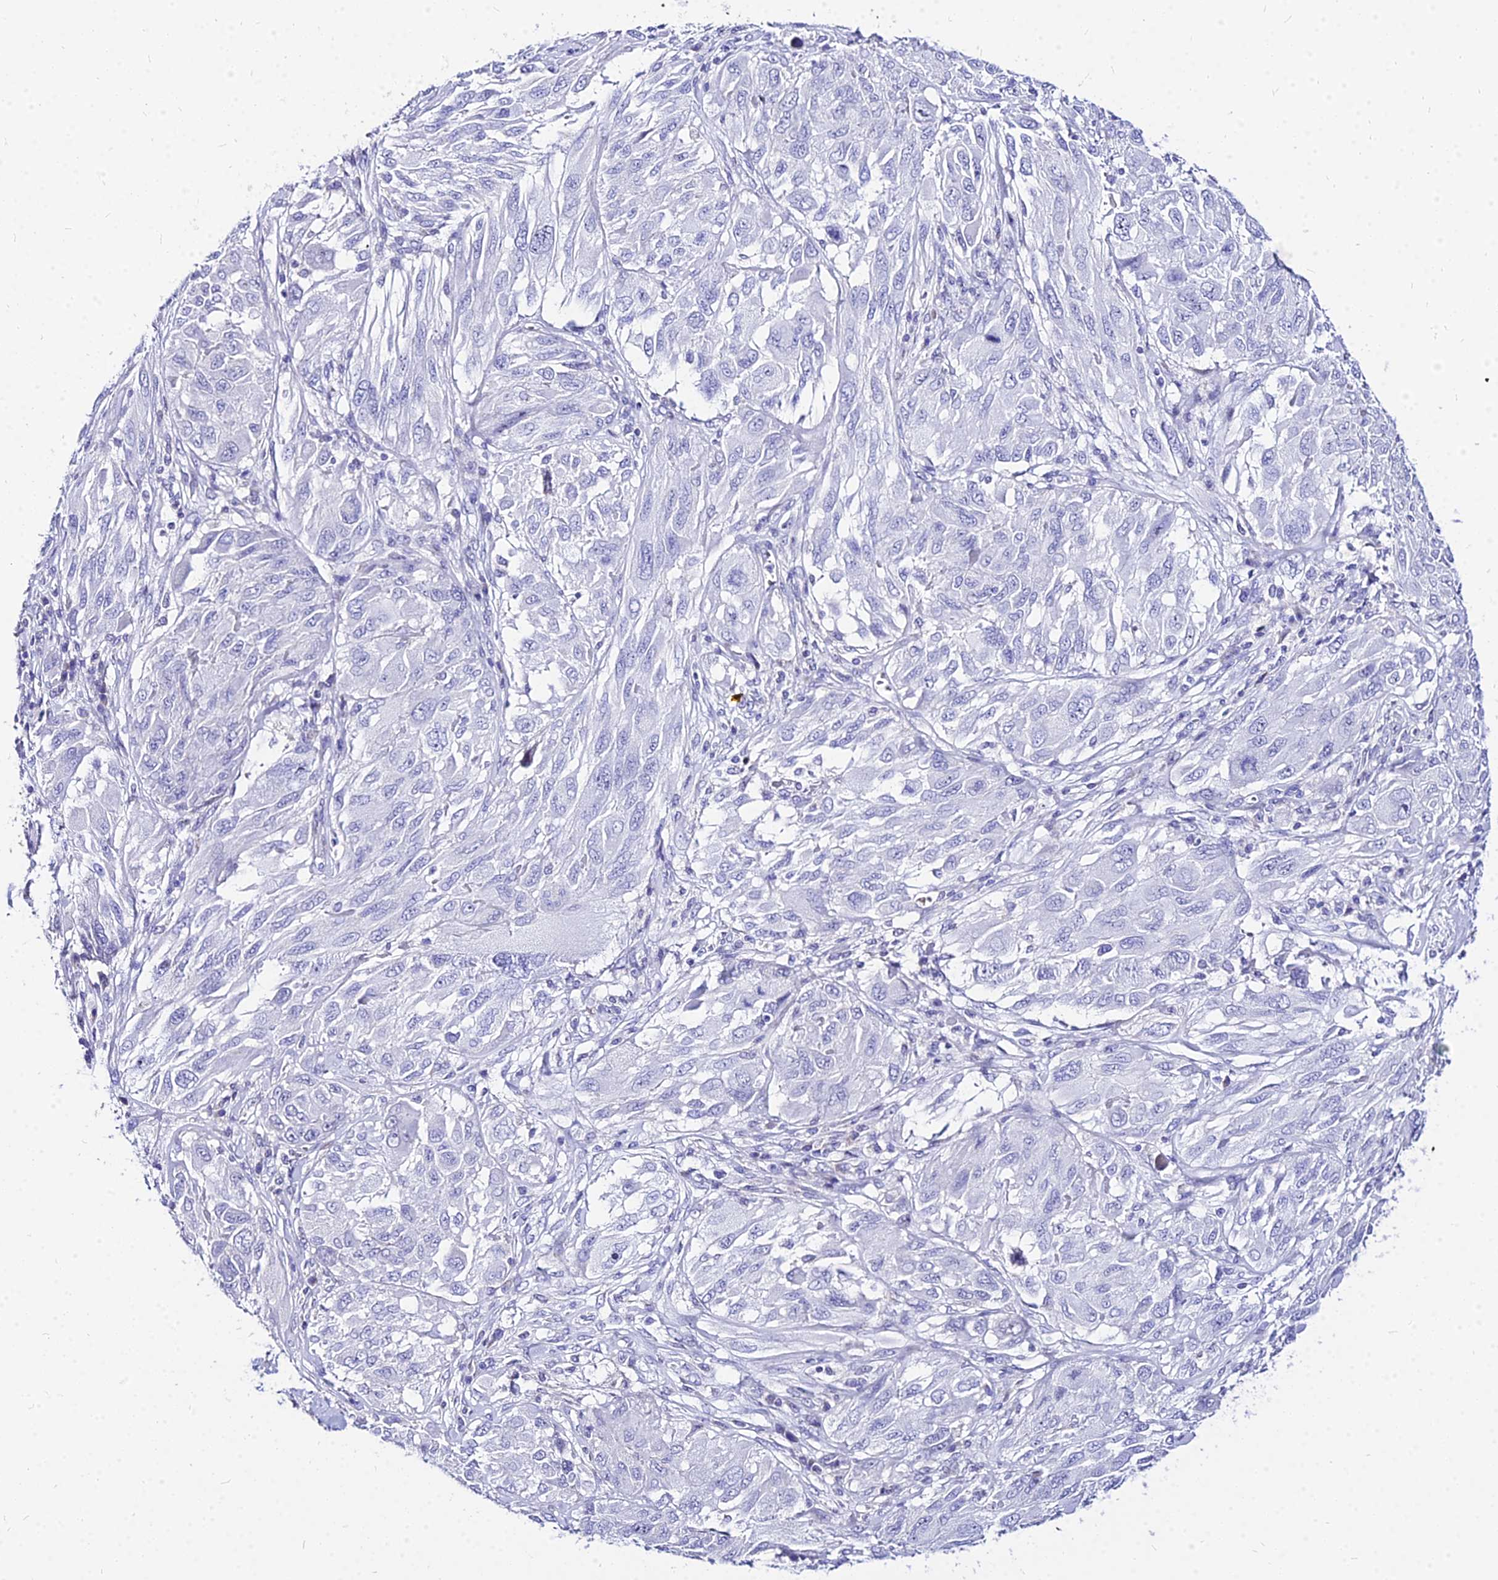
{"staining": {"intensity": "negative", "quantity": "none", "location": "none"}, "tissue": "melanoma", "cell_type": "Tumor cells", "image_type": "cancer", "snomed": [{"axis": "morphology", "description": "Malignant melanoma, NOS"}, {"axis": "topography", "description": "Skin"}], "caption": "Tumor cells are negative for brown protein staining in melanoma. (Immunohistochemistry (ihc), brightfield microscopy, high magnification).", "gene": "CARD18", "patient": {"sex": "female", "age": 91}}